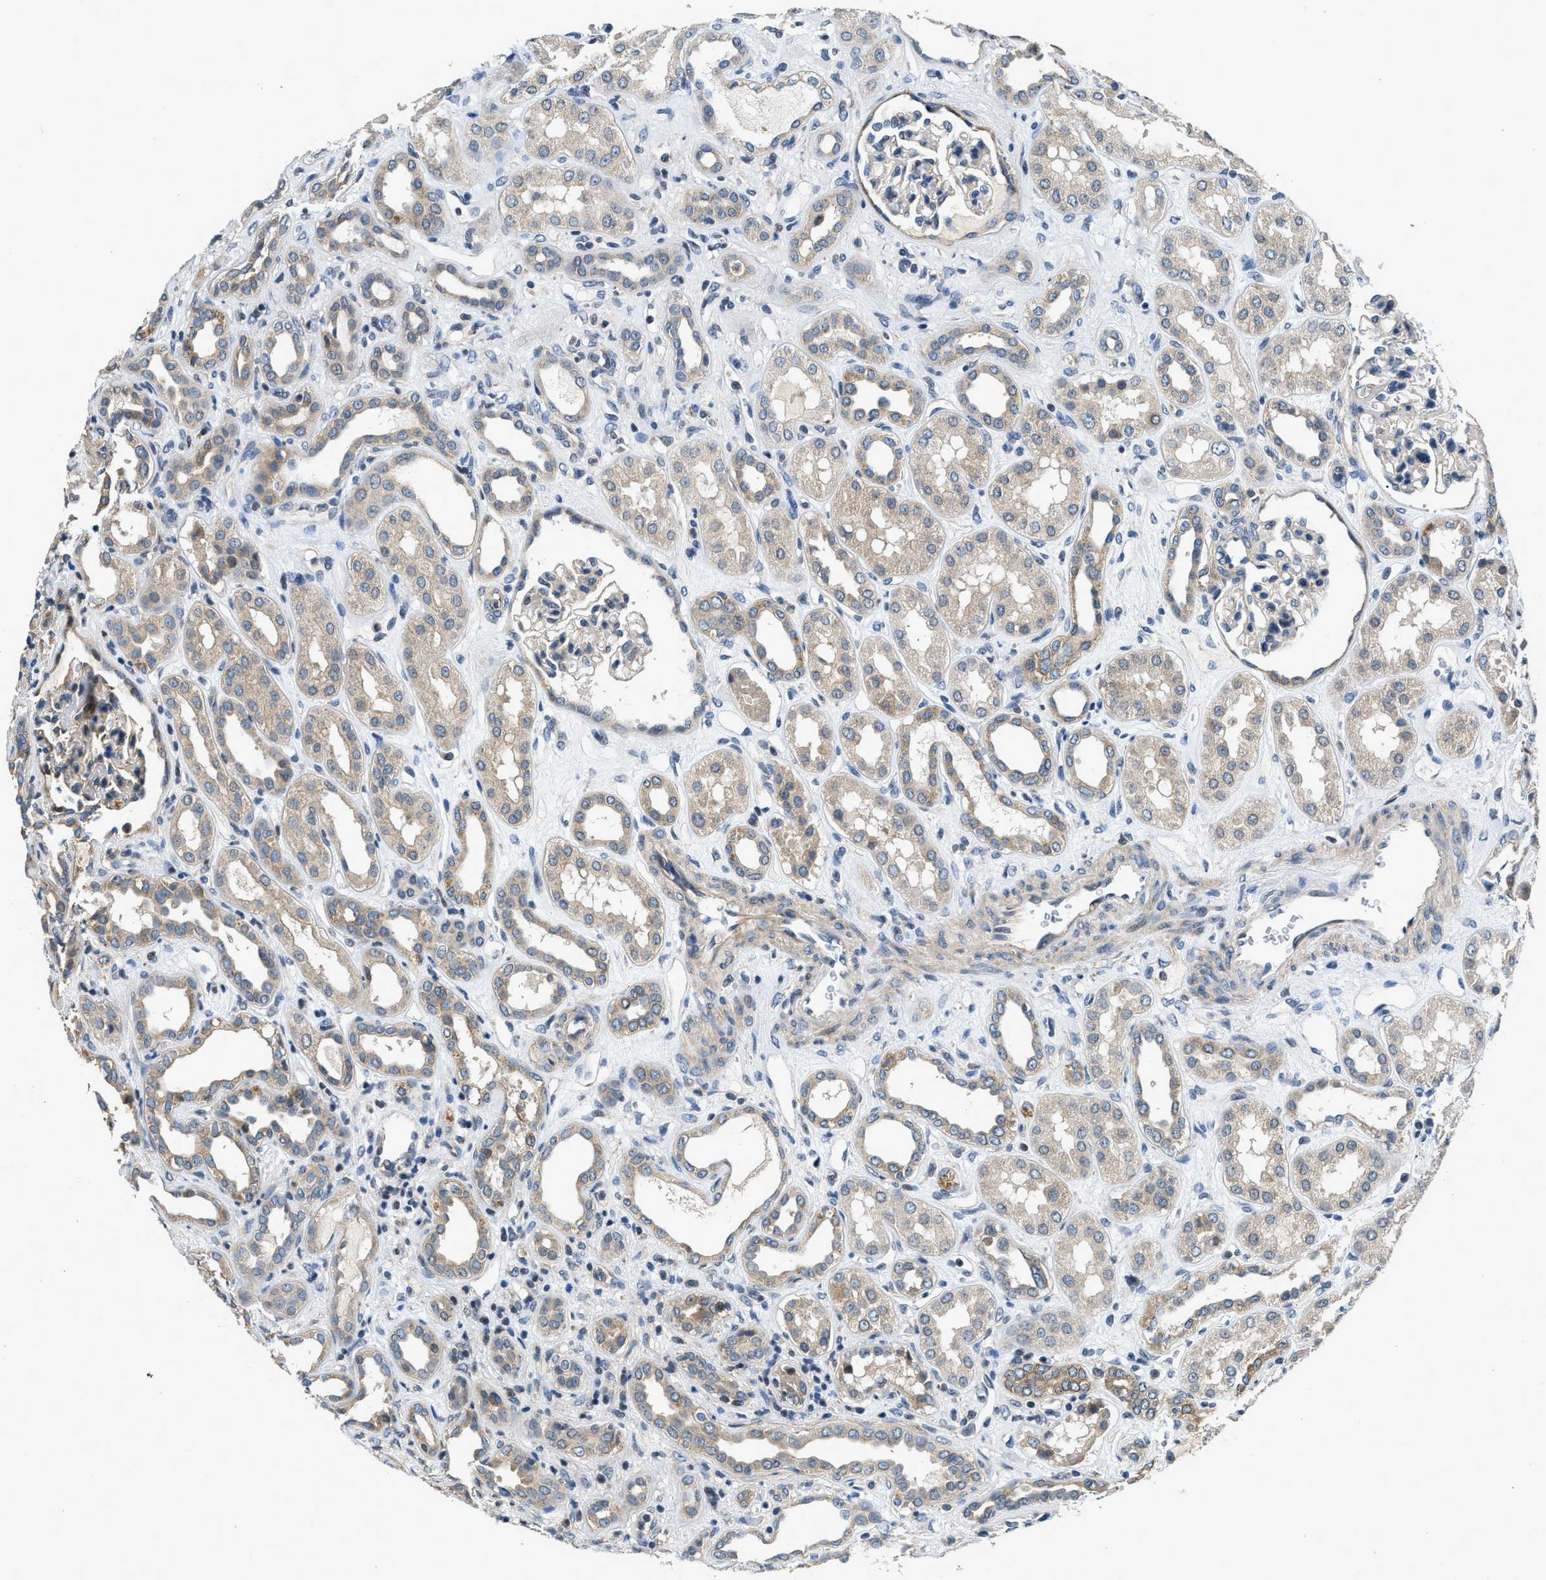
{"staining": {"intensity": "weak", "quantity": "<25%", "location": "cytoplasmic/membranous"}, "tissue": "kidney", "cell_type": "Cells in glomeruli", "image_type": "normal", "snomed": [{"axis": "morphology", "description": "Normal tissue, NOS"}, {"axis": "topography", "description": "Kidney"}], "caption": "DAB (3,3'-diaminobenzidine) immunohistochemical staining of benign human kidney demonstrates no significant positivity in cells in glomeruli.", "gene": "SSH2", "patient": {"sex": "male", "age": 59}}